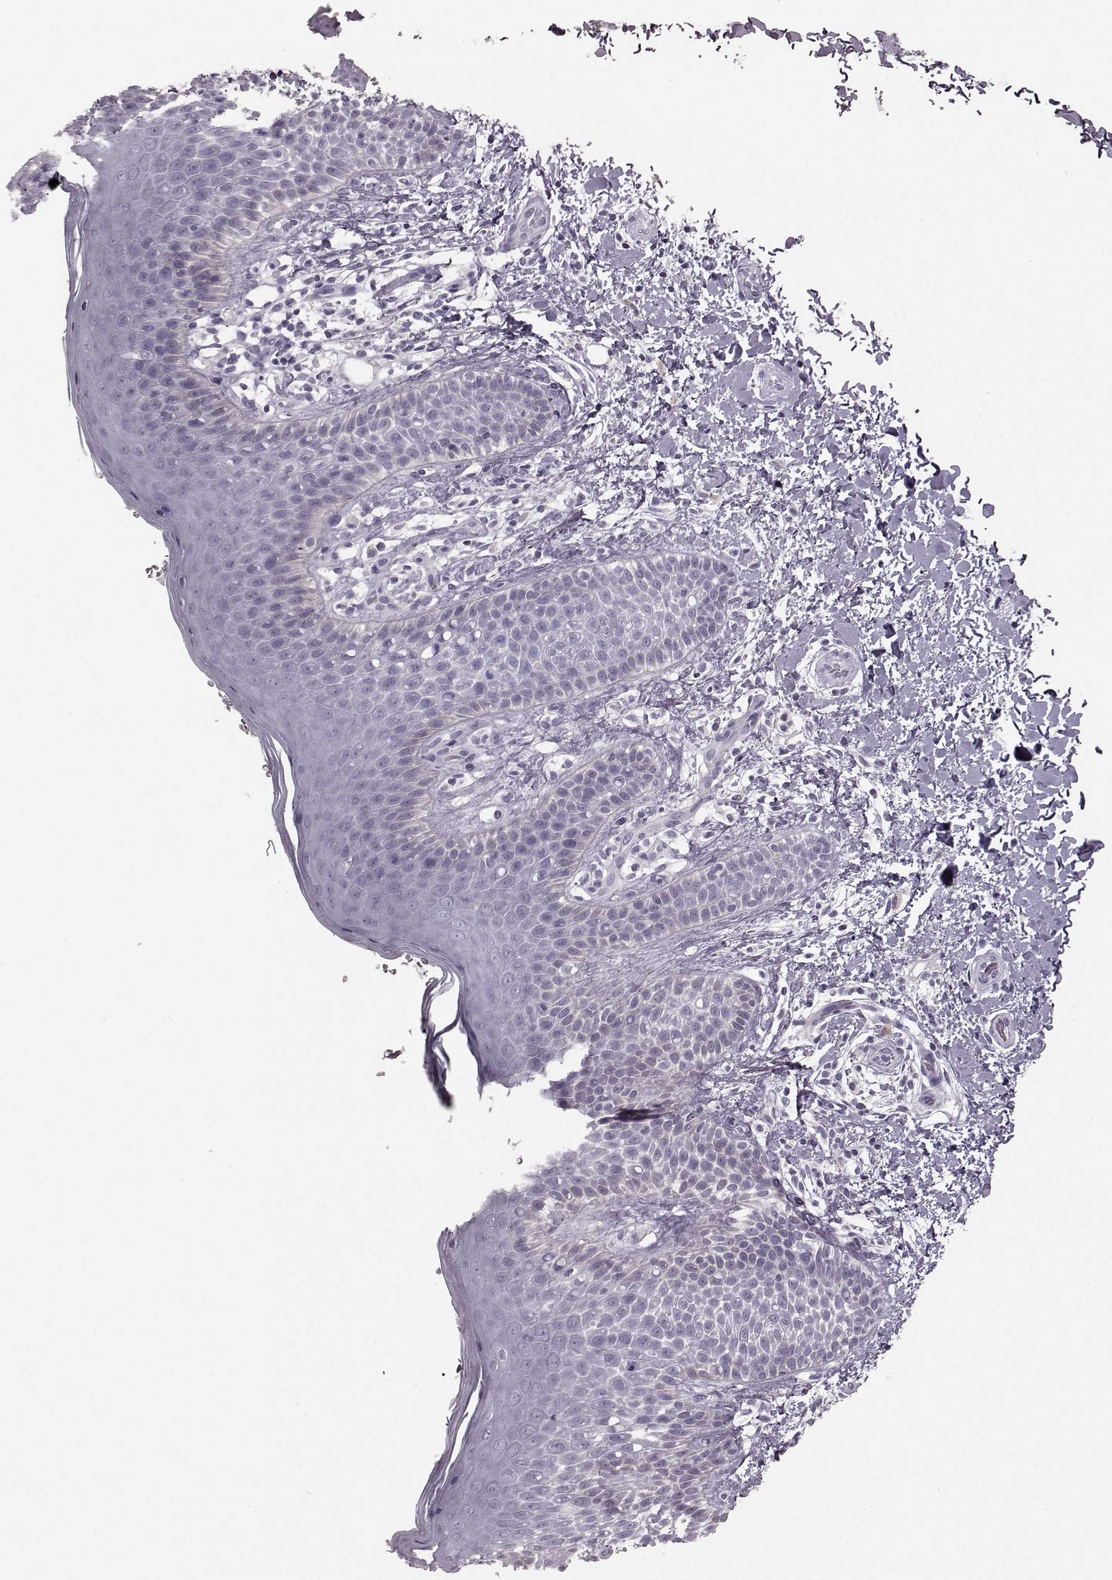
{"staining": {"intensity": "negative", "quantity": "none", "location": "none"}, "tissue": "skin", "cell_type": "Epidermal cells", "image_type": "normal", "snomed": [{"axis": "morphology", "description": "Normal tissue, NOS"}, {"axis": "topography", "description": "Anal"}], "caption": "DAB (3,3'-diaminobenzidine) immunohistochemical staining of unremarkable human skin exhibits no significant expression in epidermal cells. Nuclei are stained in blue.", "gene": "CRYBA2", "patient": {"sex": "male", "age": 36}}